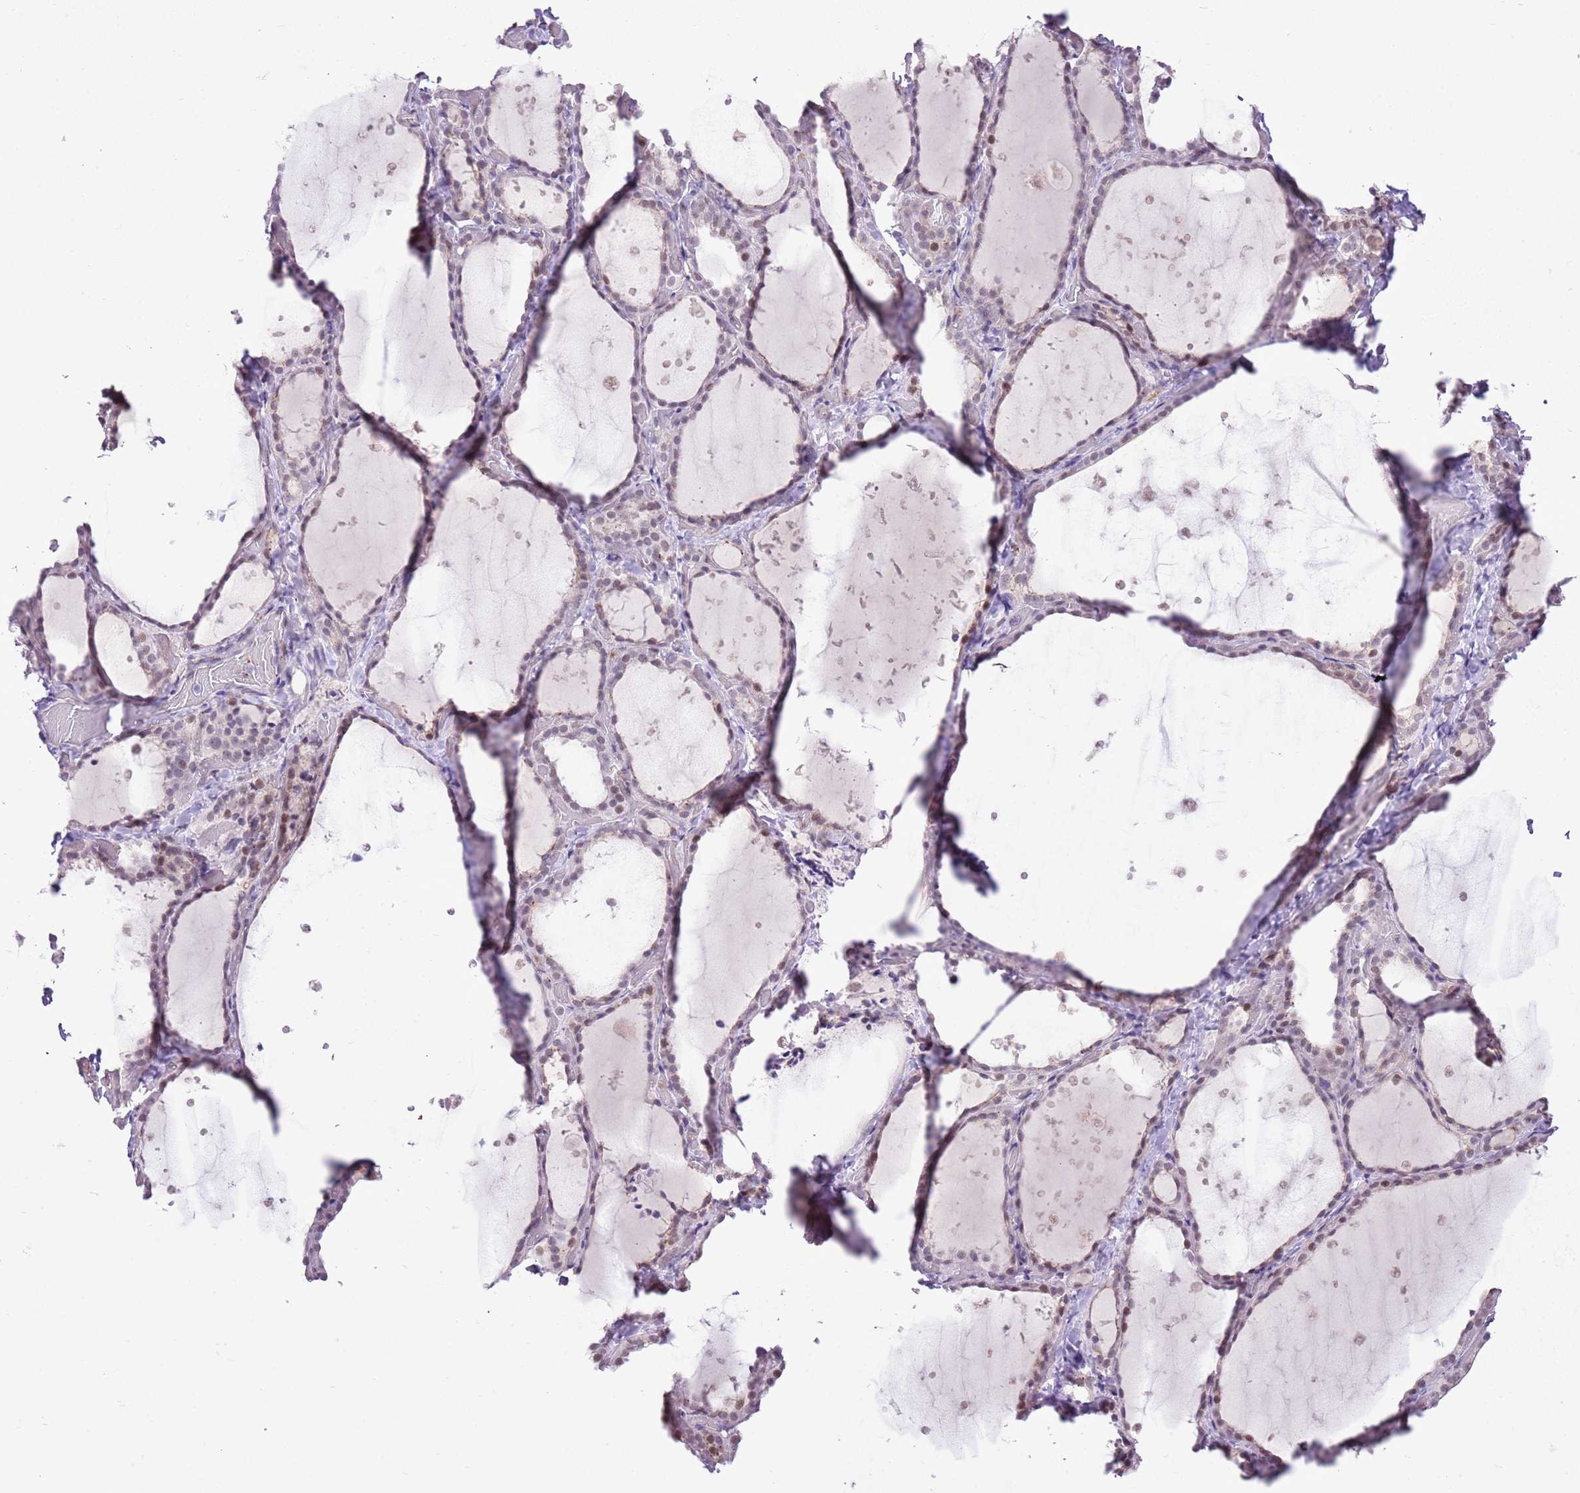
{"staining": {"intensity": "weak", "quantity": "25%-75%", "location": "nuclear"}, "tissue": "thyroid gland", "cell_type": "Glandular cells", "image_type": "normal", "snomed": [{"axis": "morphology", "description": "Normal tissue, NOS"}, {"axis": "topography", "description": "Thyroid gland"}], "caption": "A low amount of weak nuclear expression is seen in approximately 25%-75% of glandular cells in benign thyroid gland. The staining is performed using DAB brown chromogen to label protein expression. The nuclei are counter-stained blue using hematoxylin.", "gene": "NACC2", "patient": {"sex": "female", "age": 44}}